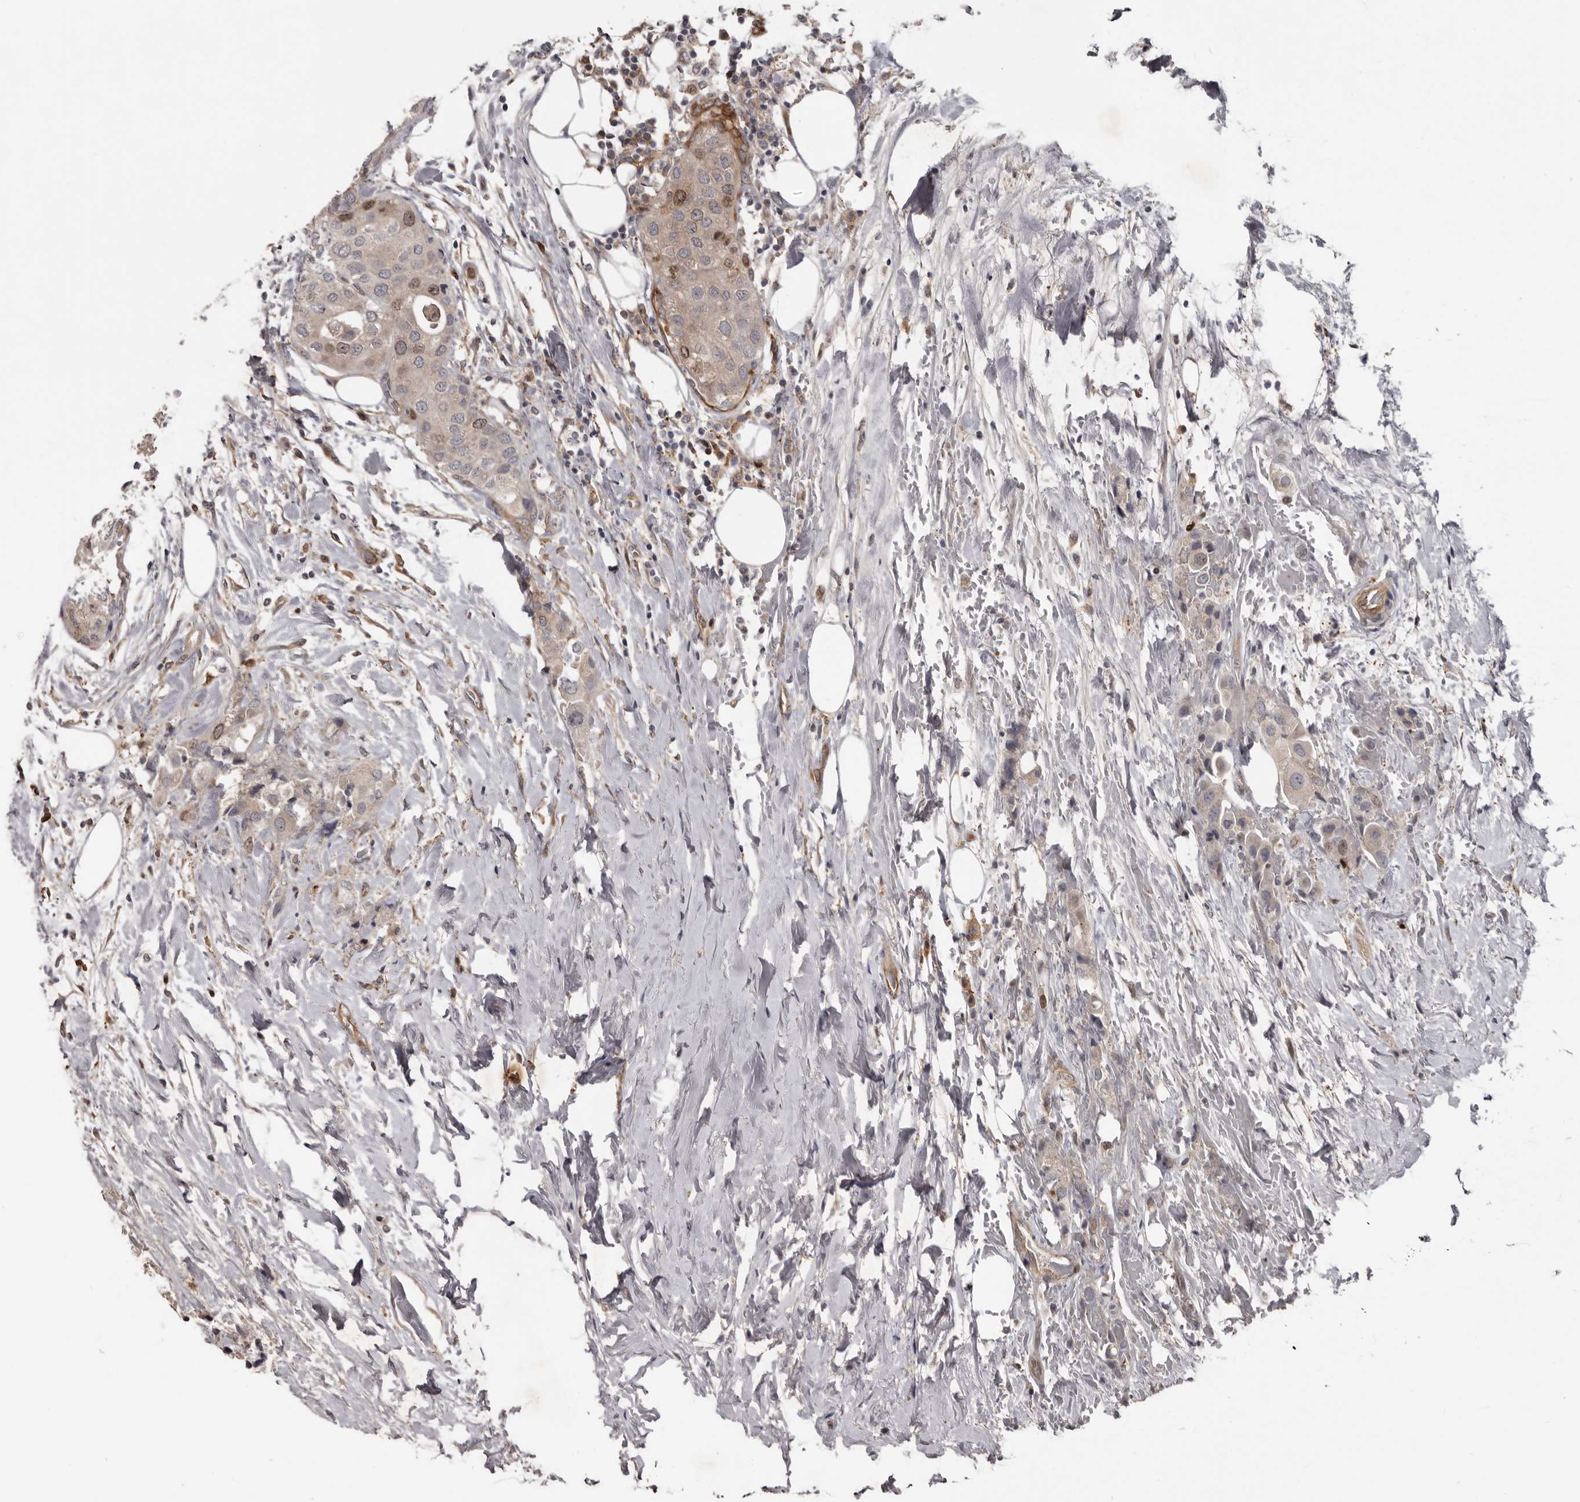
{"staining": {"intensity": "moderate", "quantity": "<25%", "location": "nuclear"}, "tissue": "urothelial cancer", "cell_type": "Tumor cells", "image_type": "cancer", "snomed": [{"axis": "morphology", "description": "Urothelial carcinoma, High grade"}, {"axis": "topography", "description": "Urinary bladder"}], "caption": "Protein staining reveals moderate nuclear staining in approximately <25% of tumor cells in urothelial cancer.", "gene": "CDCA8", "patient": {"sex": "male", "age": 64}}